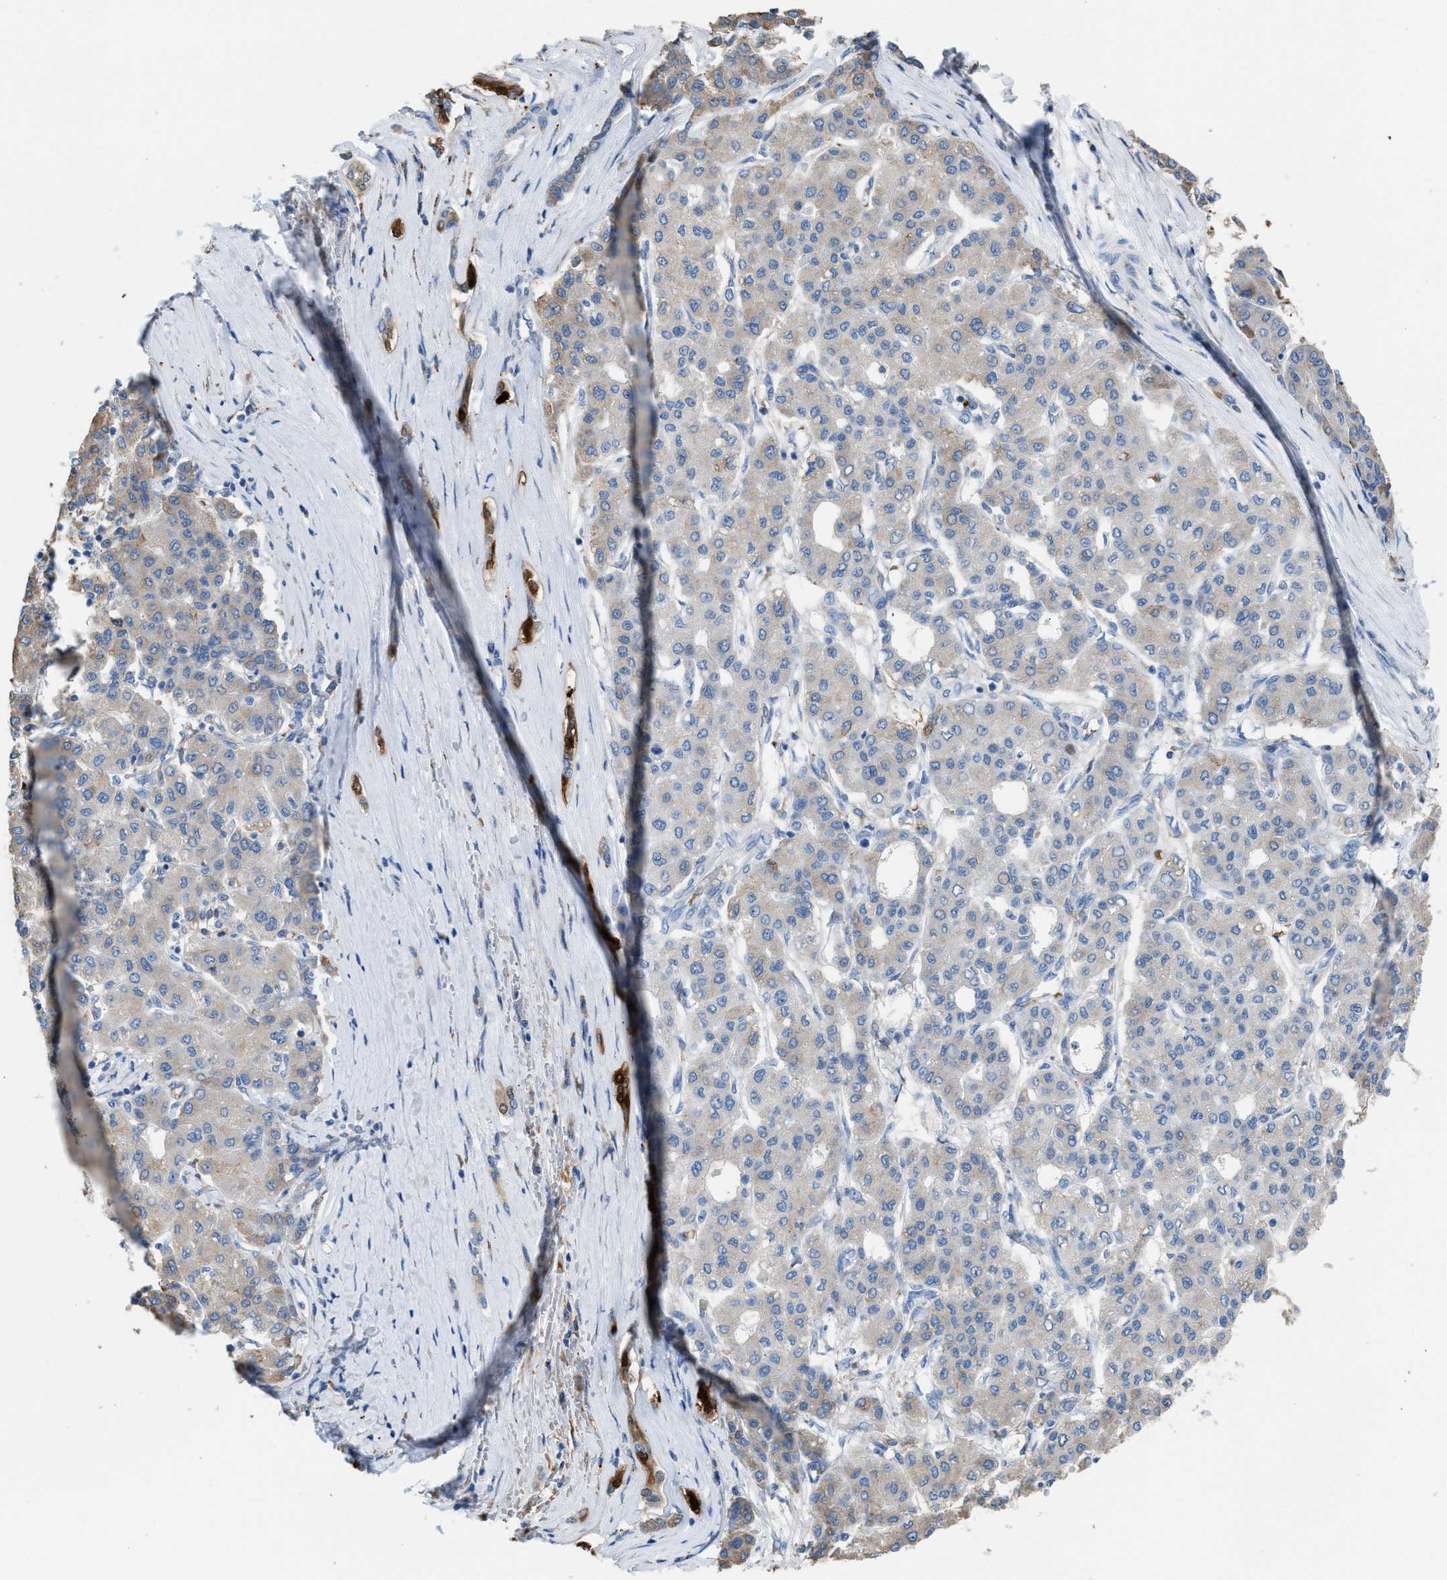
{"staining": {"intensity": "negative", "quantity": "none", "location": "none"}, "tissue": "liver cancer", "cell_type": "Tumor cells", "image_type": "cancer", "snomed": [{"axis": "morphology", "description": "Carcinoma, Hepatocellular, NOS"}, {"axis": "topography", "description": "Liver"}], "caption": "IHC photomicrograph of human hepatocellular carcinoma (liver) stained for a protein (brown), which exhibits no staining in tumor cells.", "gene": "CA3", "patient": {"sex": "male", "age": 65}}